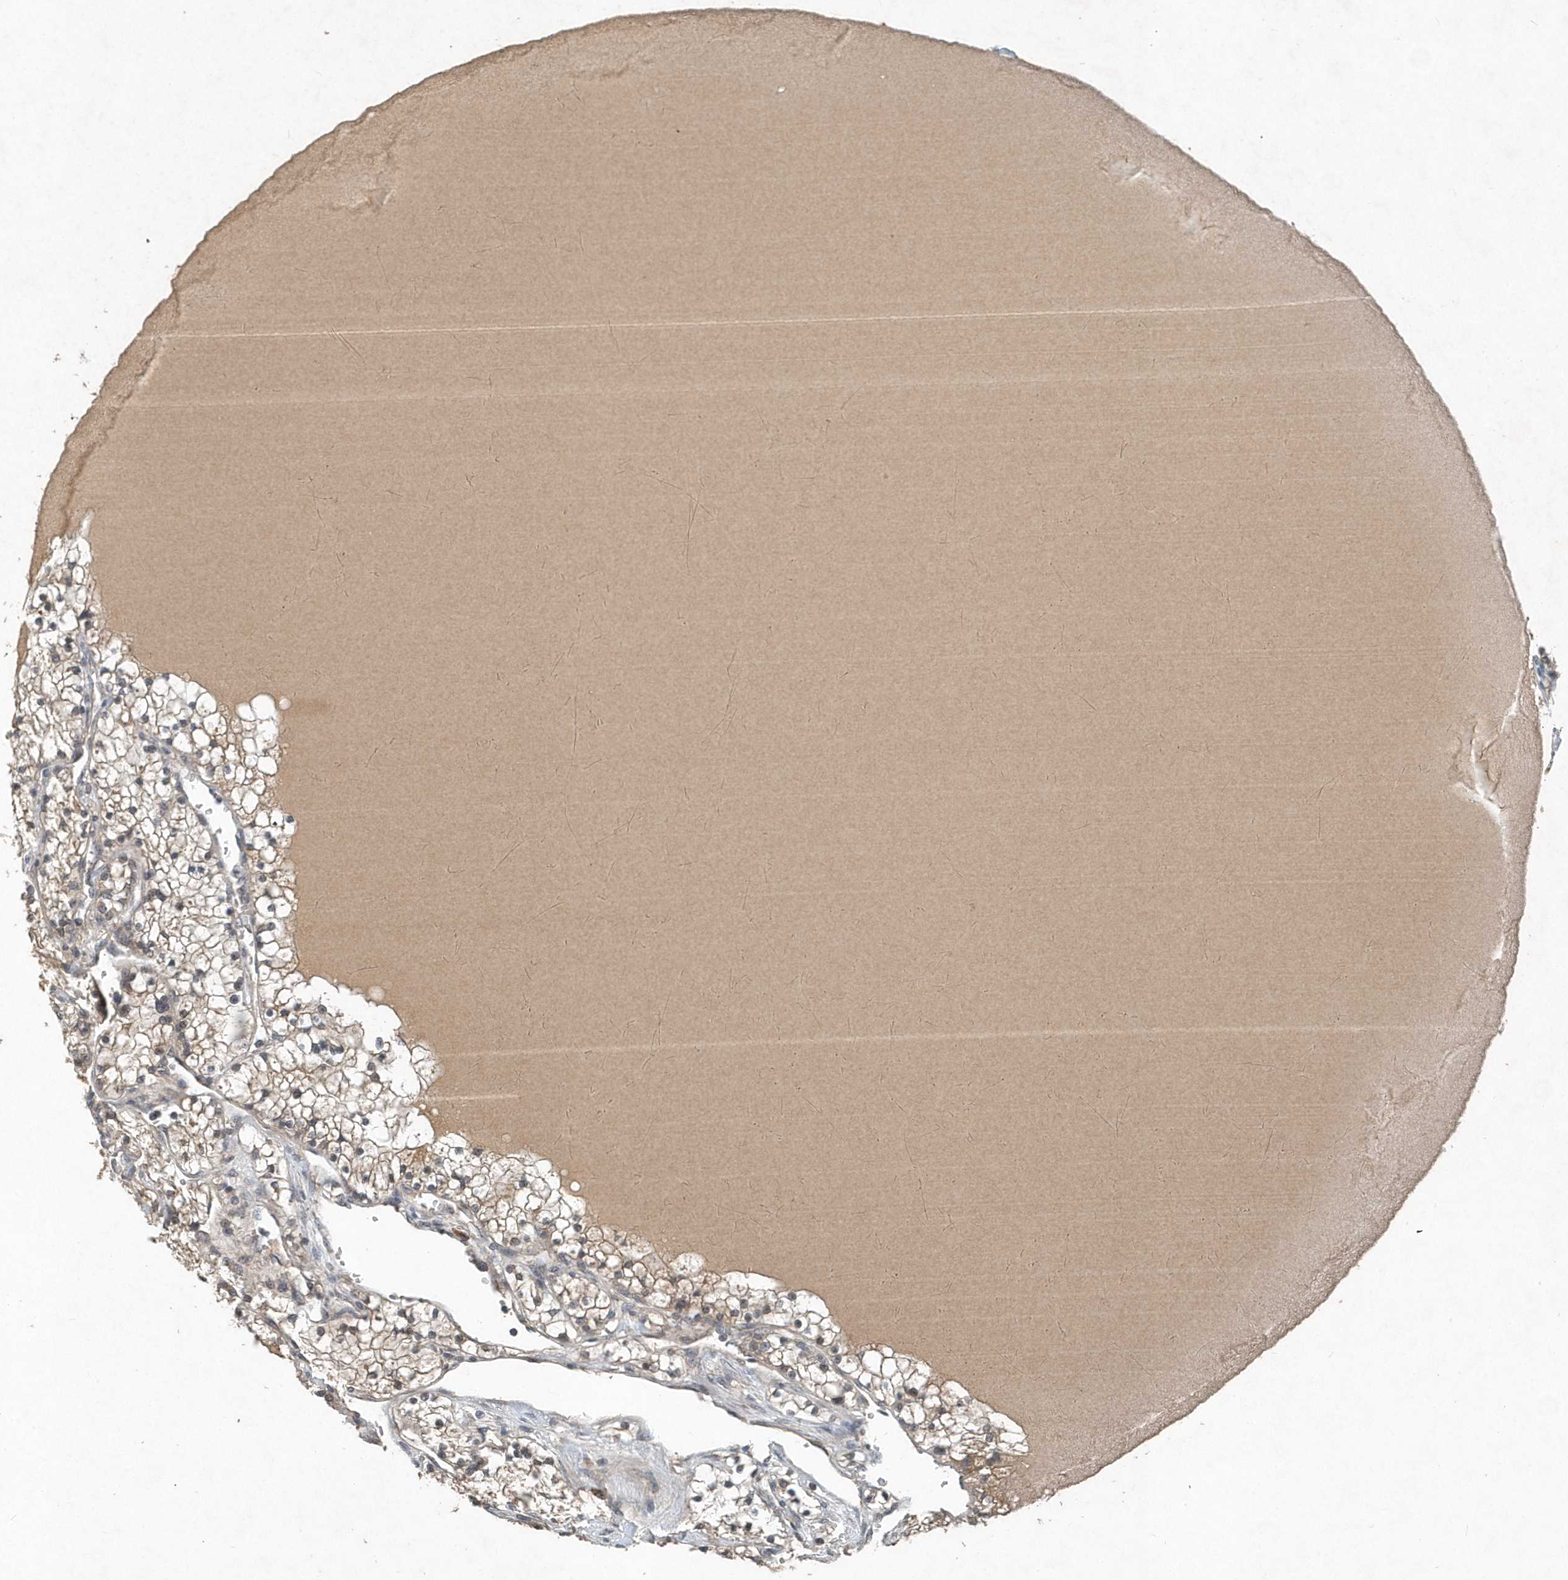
{"staining": {"intensity": "negative", "quantity": "none", "location": "none"}, "tissue": "renal cancer", "cell_type": "Tumor cells", "image_type": "cancer", "snomed": [{"axis": "morphology", "description": "Adenocarcinoma, NOS"}, {"axis": "topography", "description": "Kidney"}], "caption": "Tumor cells are negative for brown protein staining in renal cancer.", "gene": "SCFD2", "patient": {"sex": "male", "age": 80}}